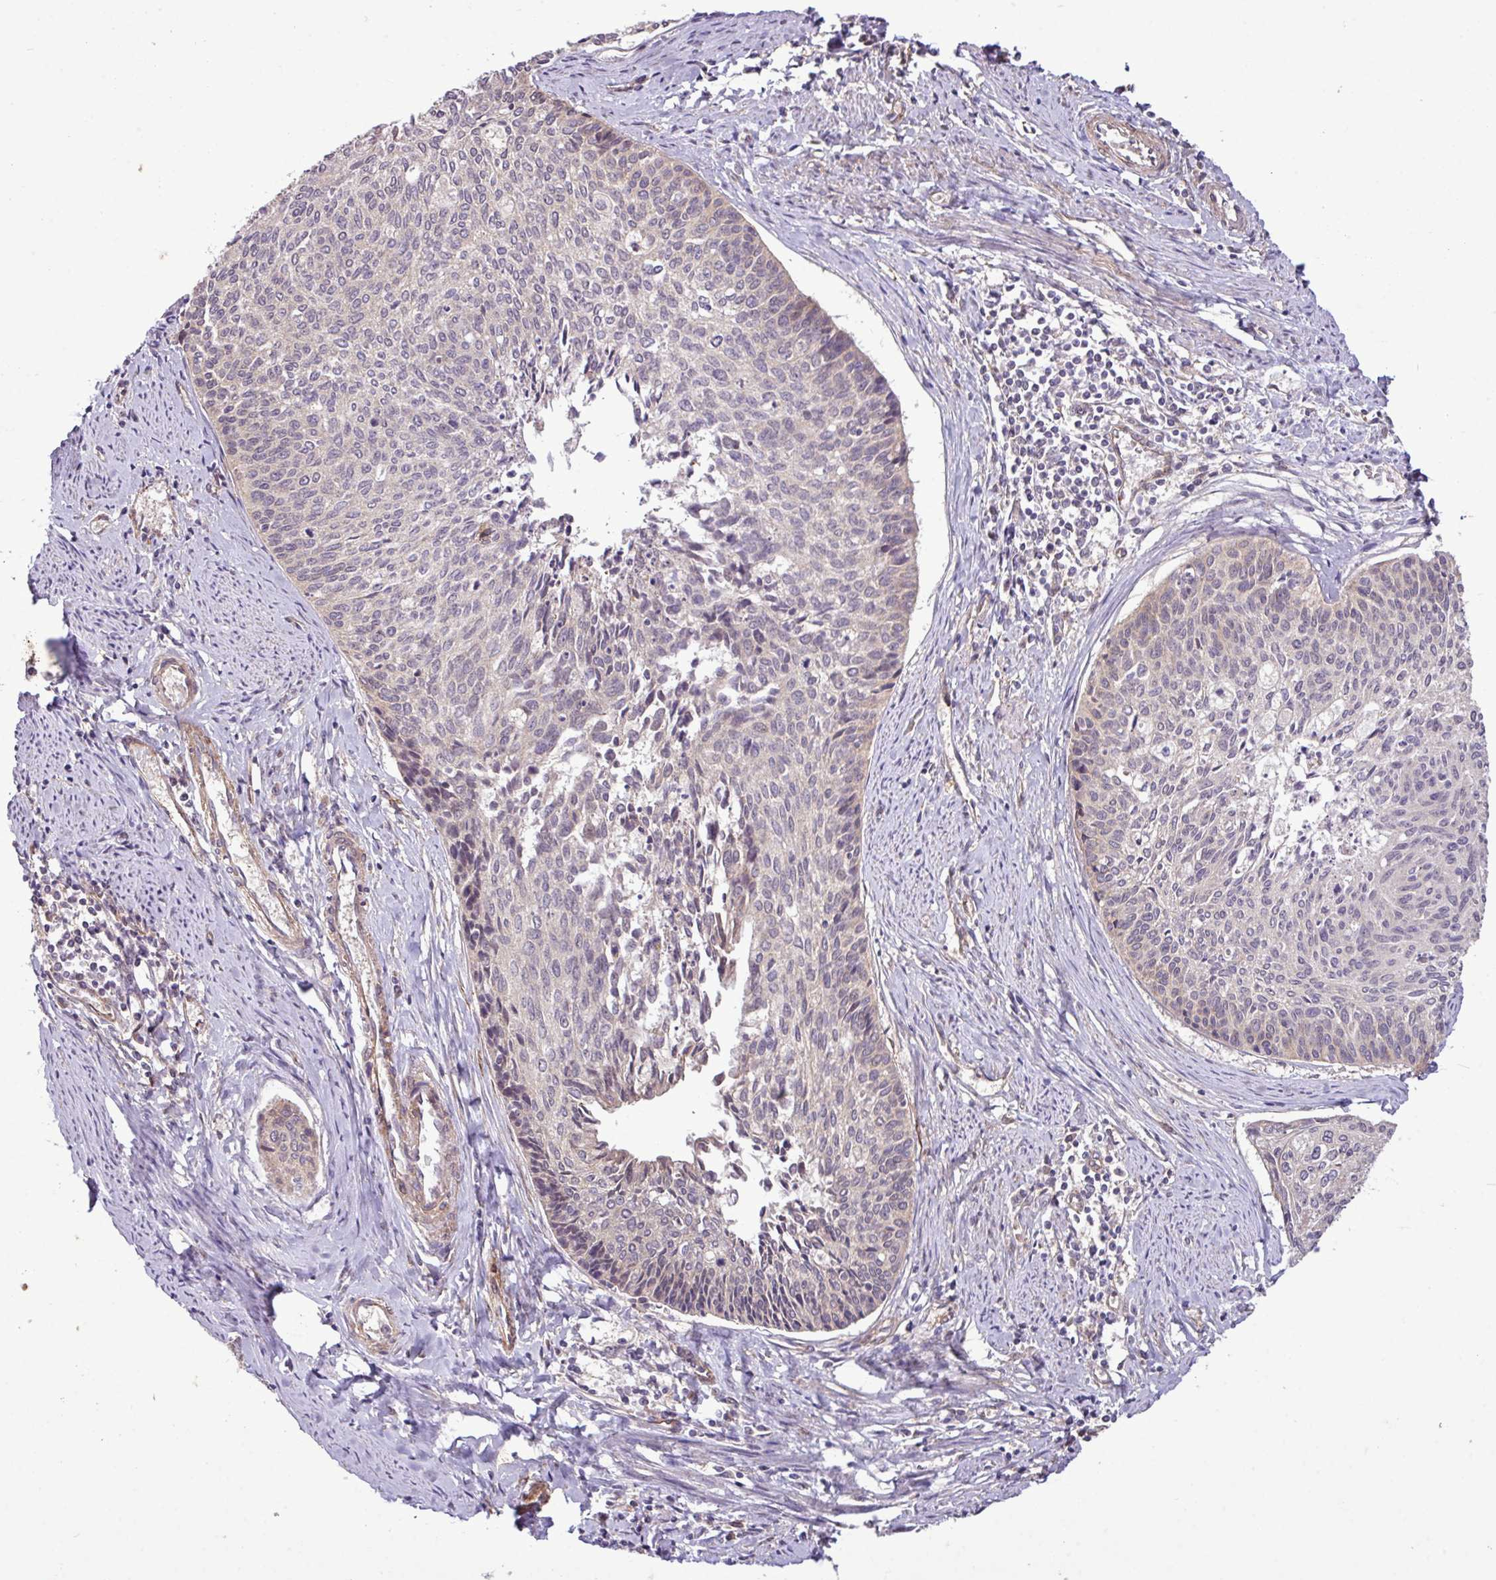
{"staining": {"intensity": "negative", "quantity": "none", "location": "none"}, "tissue": "cervical cancer", "cell_type": "Tumor cells", "image_type": "cancer", "snomed": [{"axis": "morphology", "description": "Squamous cell carcinoma, NOS"}, {"axis": "topography", "description": "Cervix"}], "caption": "This is an immunohistochemistry (IHC) photomicrograph of human cervical squamous cell carcinoma. There is no staining in tumor cells.", "gene": "XIAP", "patient": {"sex": "female", "age": 55}}